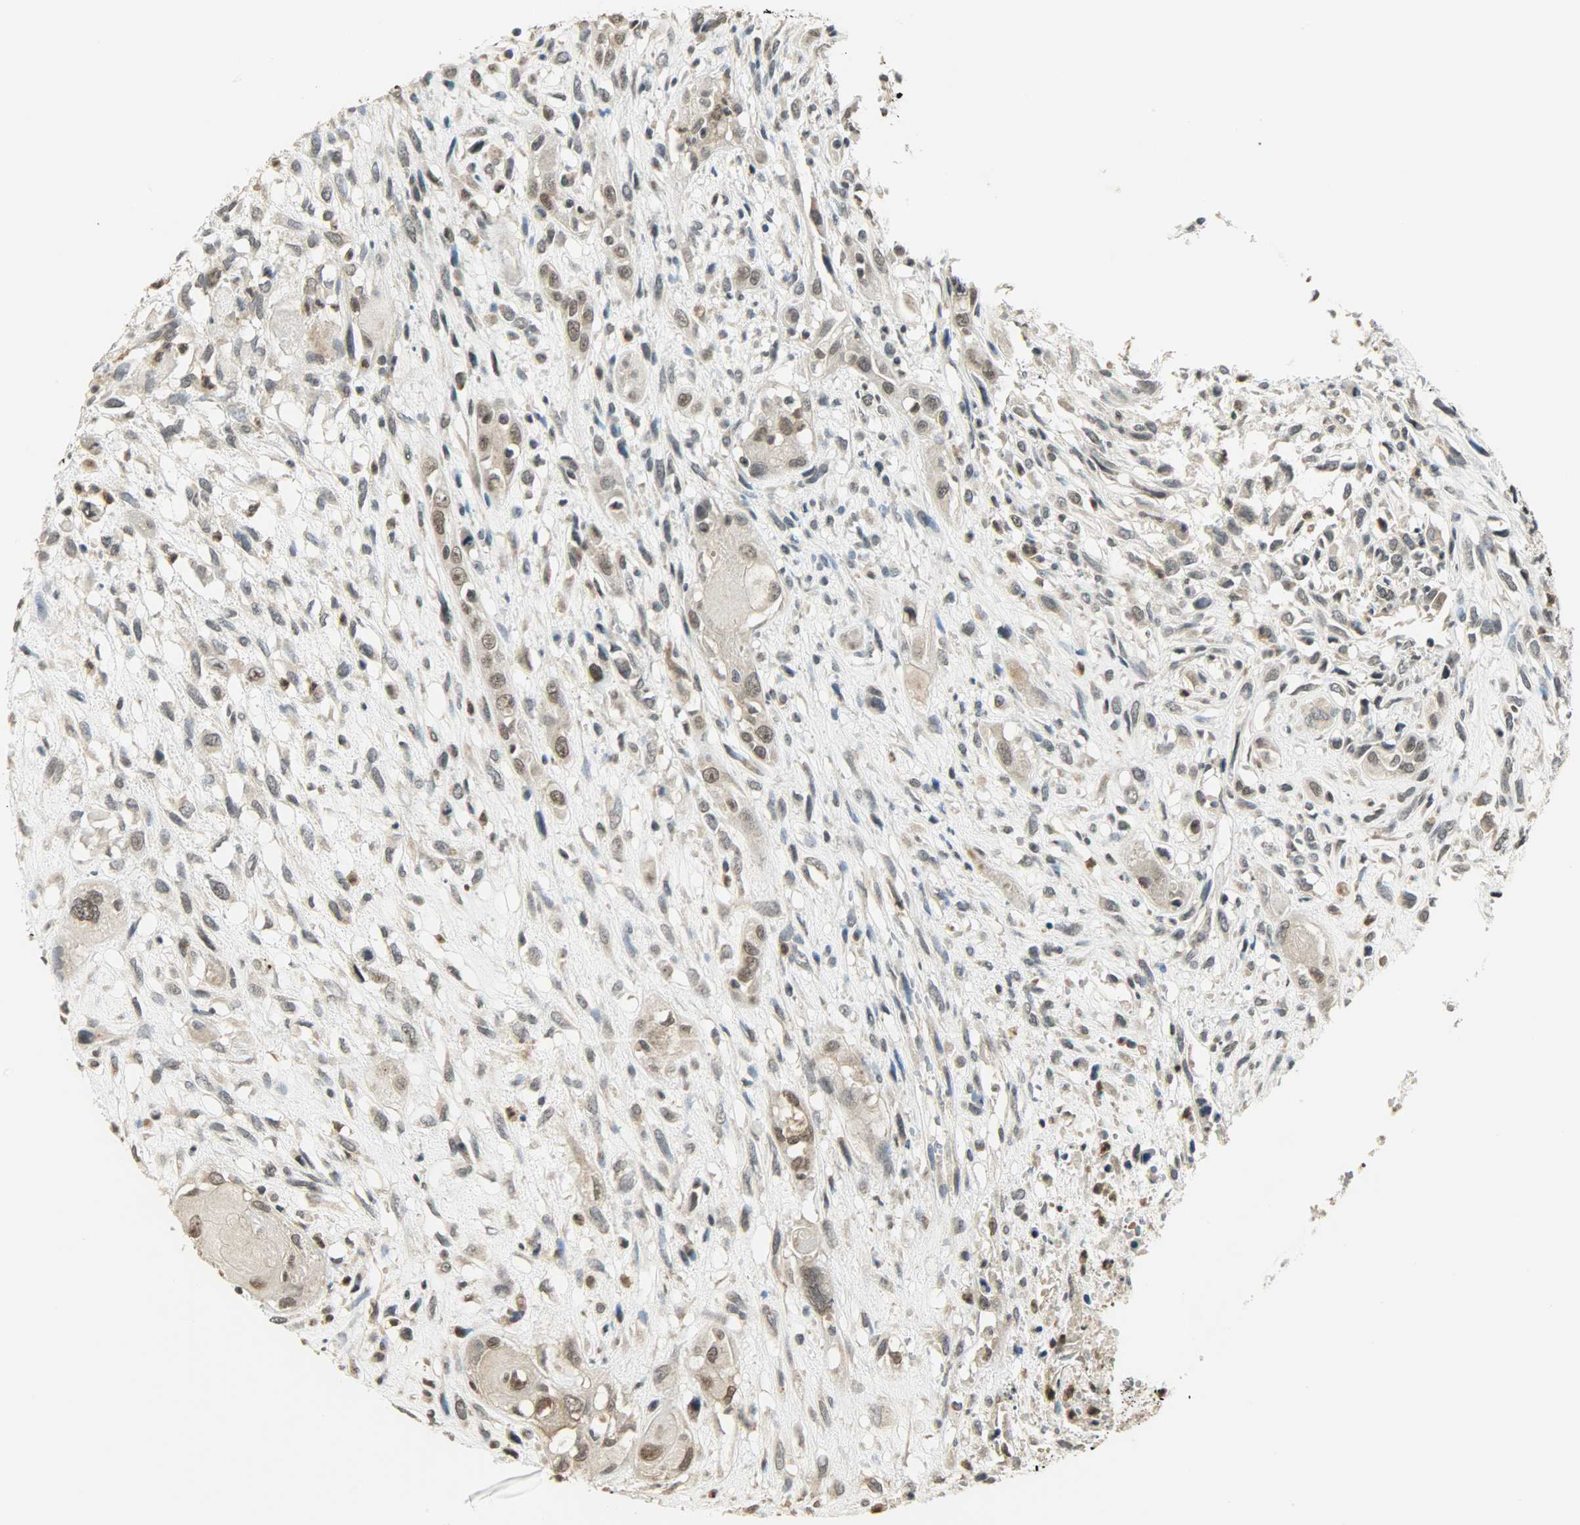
{"staining": {"intensity": "weak", "quantity": "25%-75%", "location": "nuclear"}, "tissue": "head and neck cancer", "cell_type": "Tumor cells", "image_type": "cancer", "snomed": [{"axis": "morphology", "description": "Necrosis, NOS"}, {"axis": "morphology", "description": "Neoplasm, malignant, NOS"}, {"axis": "topography", "description": "Salivary gland"}, {"axis": "topography", "description": "Head-Neck"}], "caption": "Immunohistochemical staining of human malignant neoplasm (head and neck) exhibits low levels of weak nuclear positivity in about 25%-75% of tumor cells. (DAB (3,3'-diaminobenzidine) IHC with brightfield microscopy, high magnification).", "gene": "SMARCA5", "patient": {"sex": "male", "age": 43}}